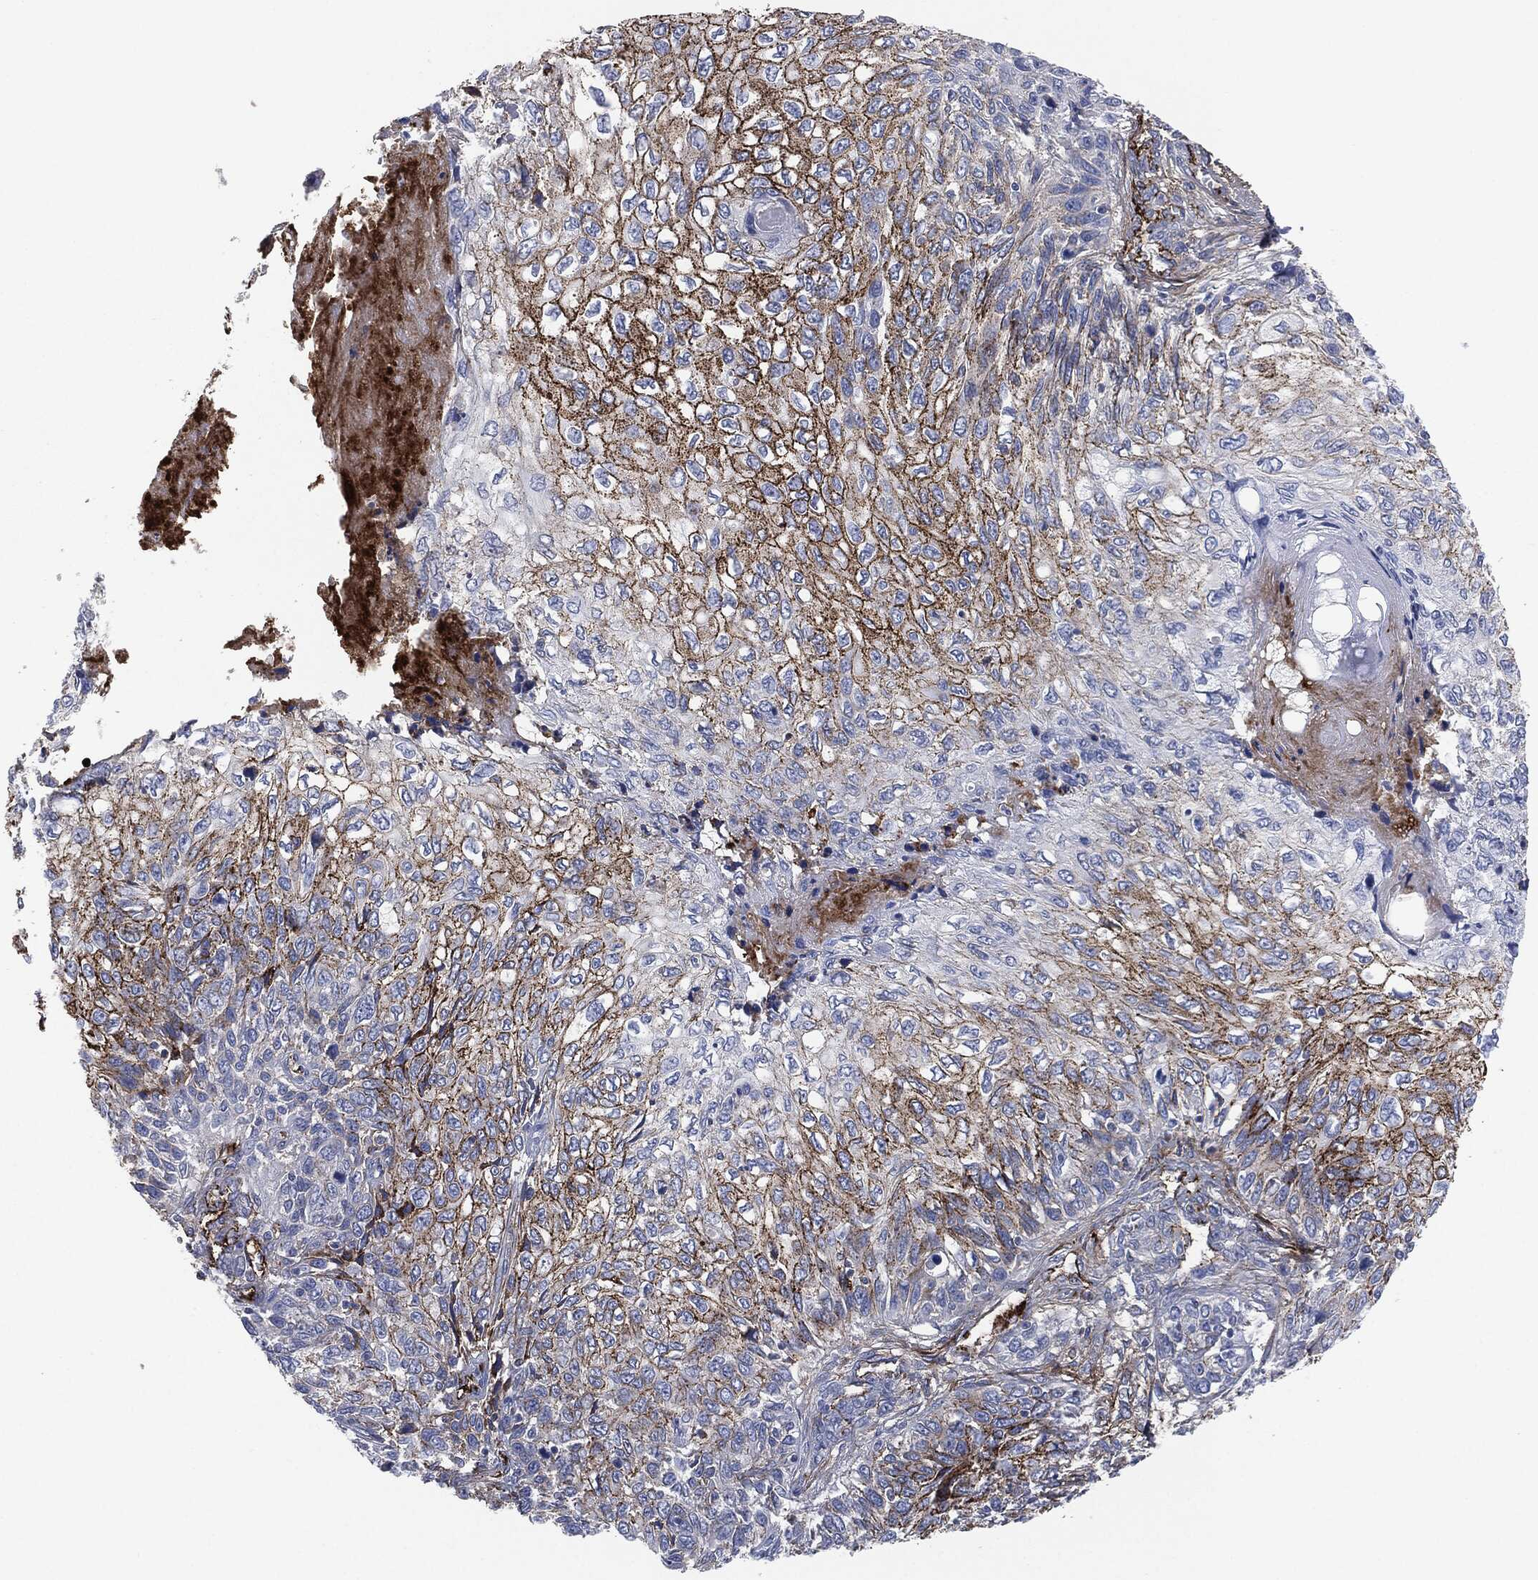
{"staining": {"intensity": "strong", "quantity": "<25%", "location": "cytoplasmic/membranous"}, "tissue": "skin cancer", "cell_type": "Tumor cells", "image_type": "cancer", "snomed": [{"axis": "morphology", "description": "Squamous cell carcinoma, NOS"}, {"axis": "topography", "description": "Skin"}], "caption": "The photomicrograph reveals a brown stain indicating the presence of a protein in the cytoplasmic/membranous of tumor cells in skin squamous cell carcinoma.", "gene": "APOB", "patient": {"sex": "male", "age": 92}}